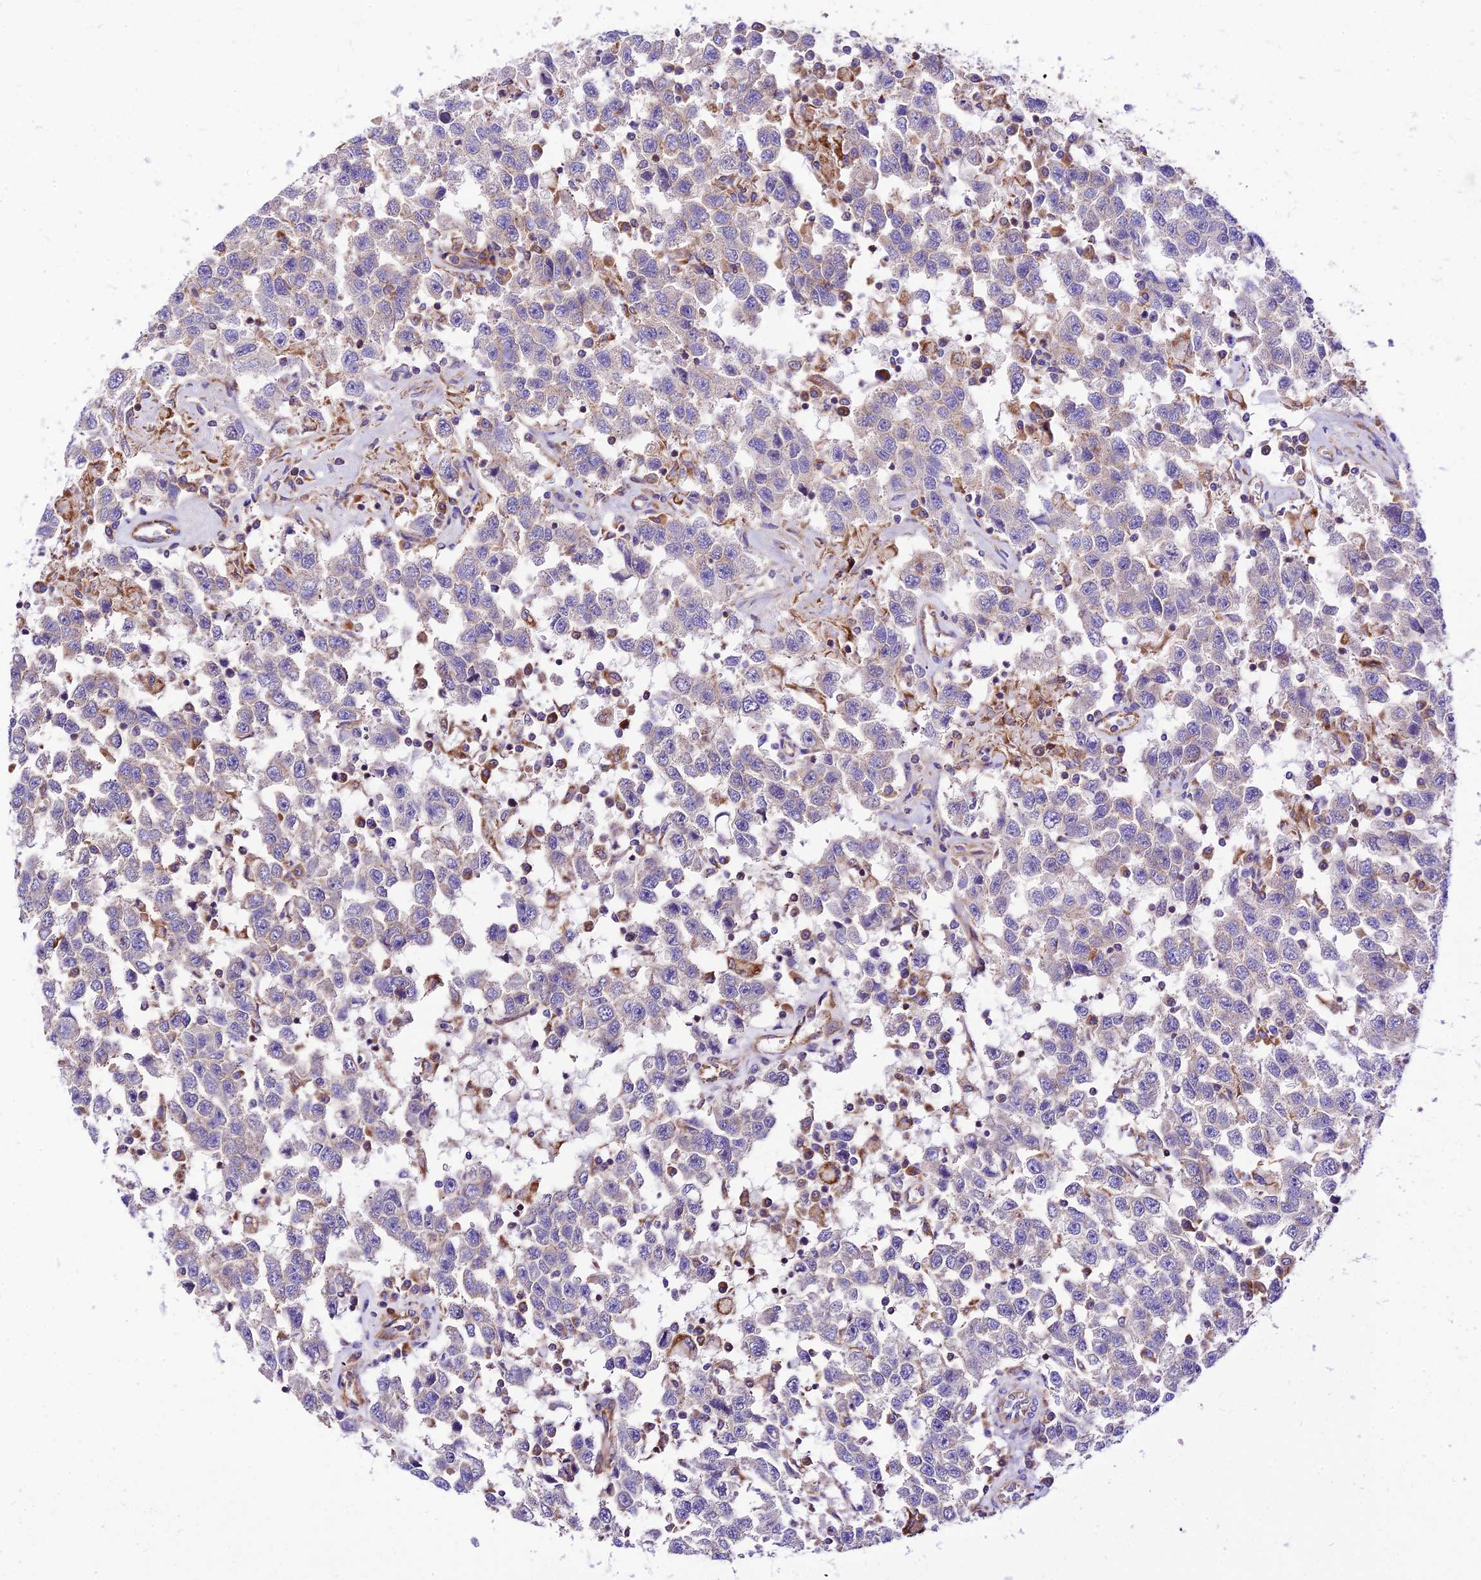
{"staining": {"intensity": "negative", "quantity": "none", "location": "none"}, "tissue": "testis cancer", "cell_type": "Tumor cells", "image_type": "cancer", "snomed": [{"axis": "morphology", "description": "Seminoma, NOS"}, {"axis": "topography", "description": "Testis"}], "caption": "Immunohistochemistry (IHC) of testis cancer (seminoma) demonstrates no positivity in tumor cells.", "gene": "VPS13C", "patient": {"sex": "male", "age": 41}}